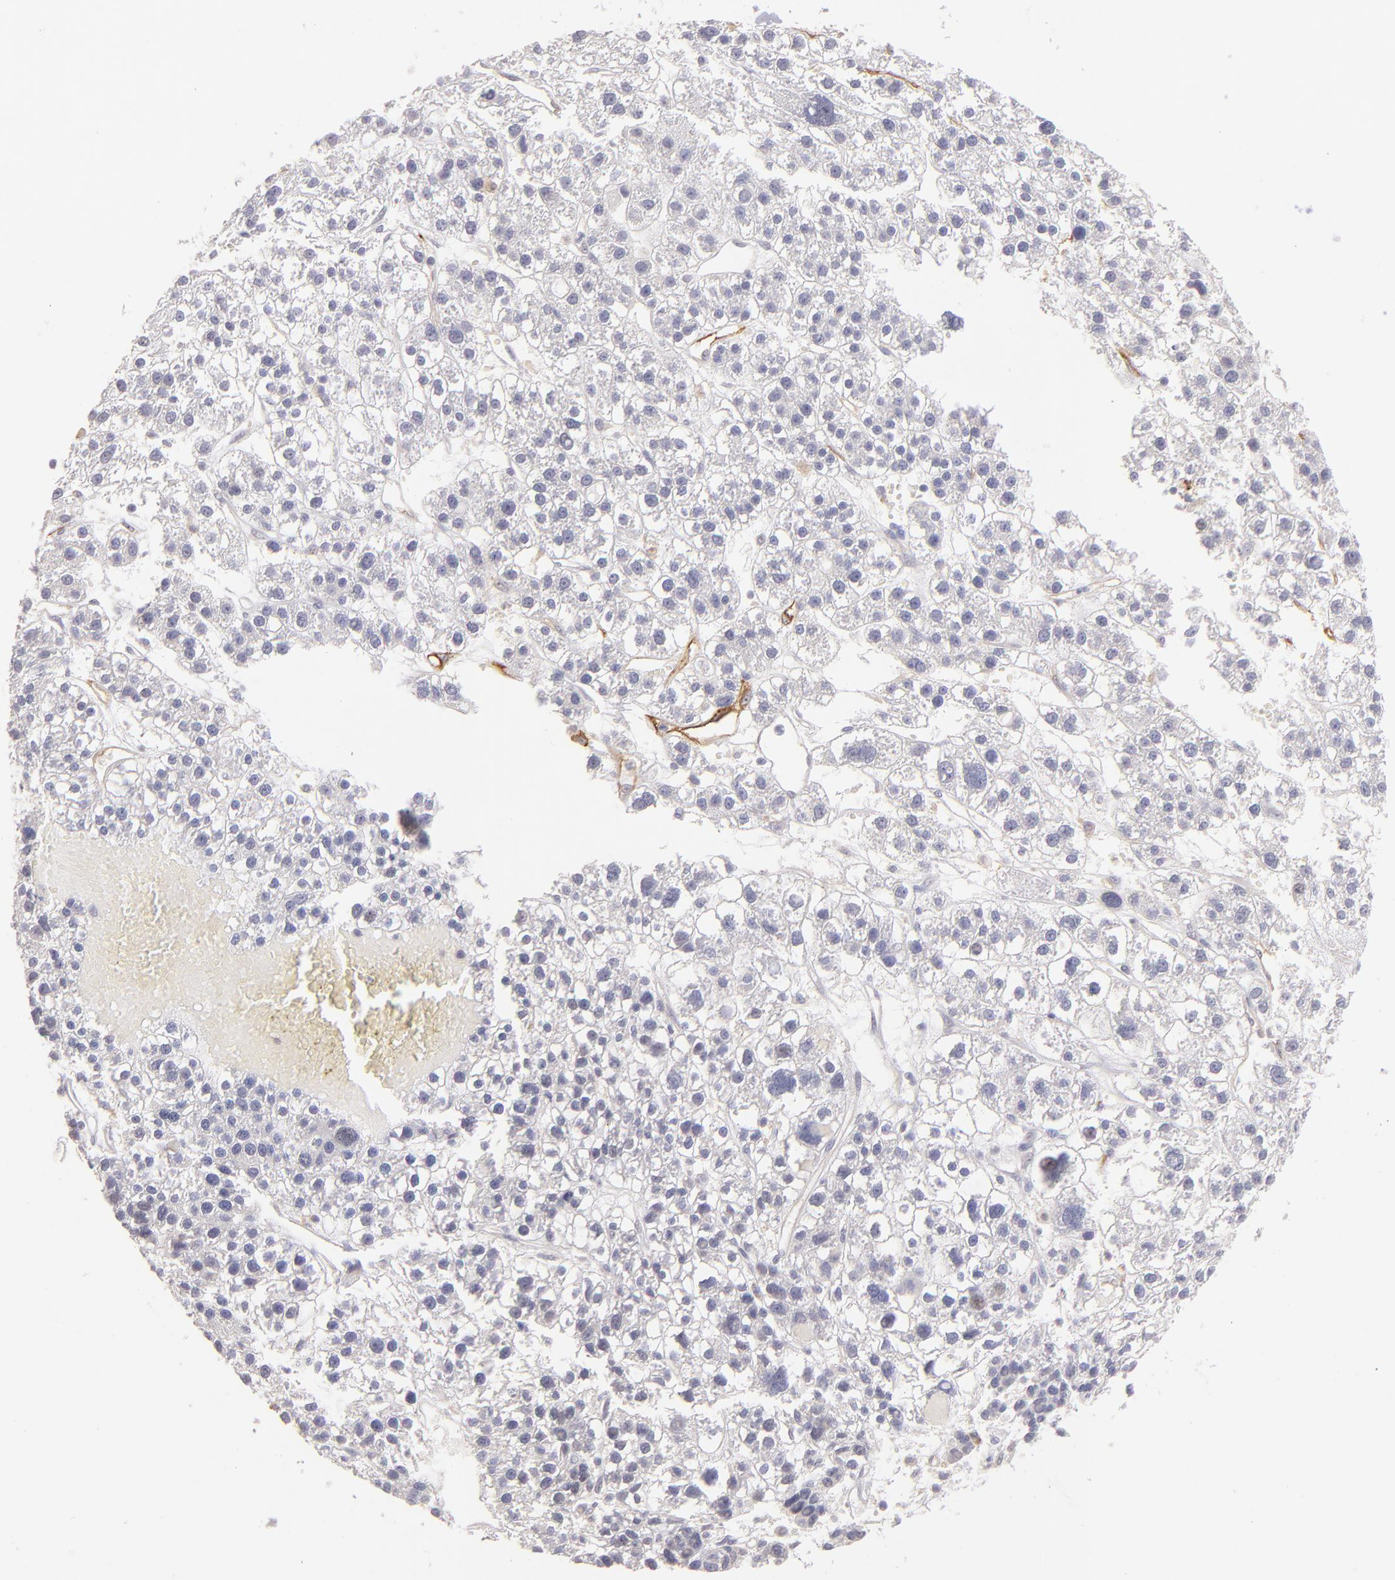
{"staining": {"intensity": "negative", "quantity": "none", "location": "none"}, "tissue": "liver cancer", "cell_type": "Tumor cells", "image_type": "cancer", "snomed": [{"axis": "morphology", "description": "Carcinoma, Hepatocellular, NOS"}, {"axis": "topography", "description": "Liver"}], "caption": "High magnification brightfield microscopy of hepatocellular carcinoma (liver) stained with DAB (3,3'-diaminobenzidine) (brown) and counterstained with hematoxylin (blue): tumor cells show no significant expression.", "gene": "THBD", "patient": {"sex": "female", "age": 85}}